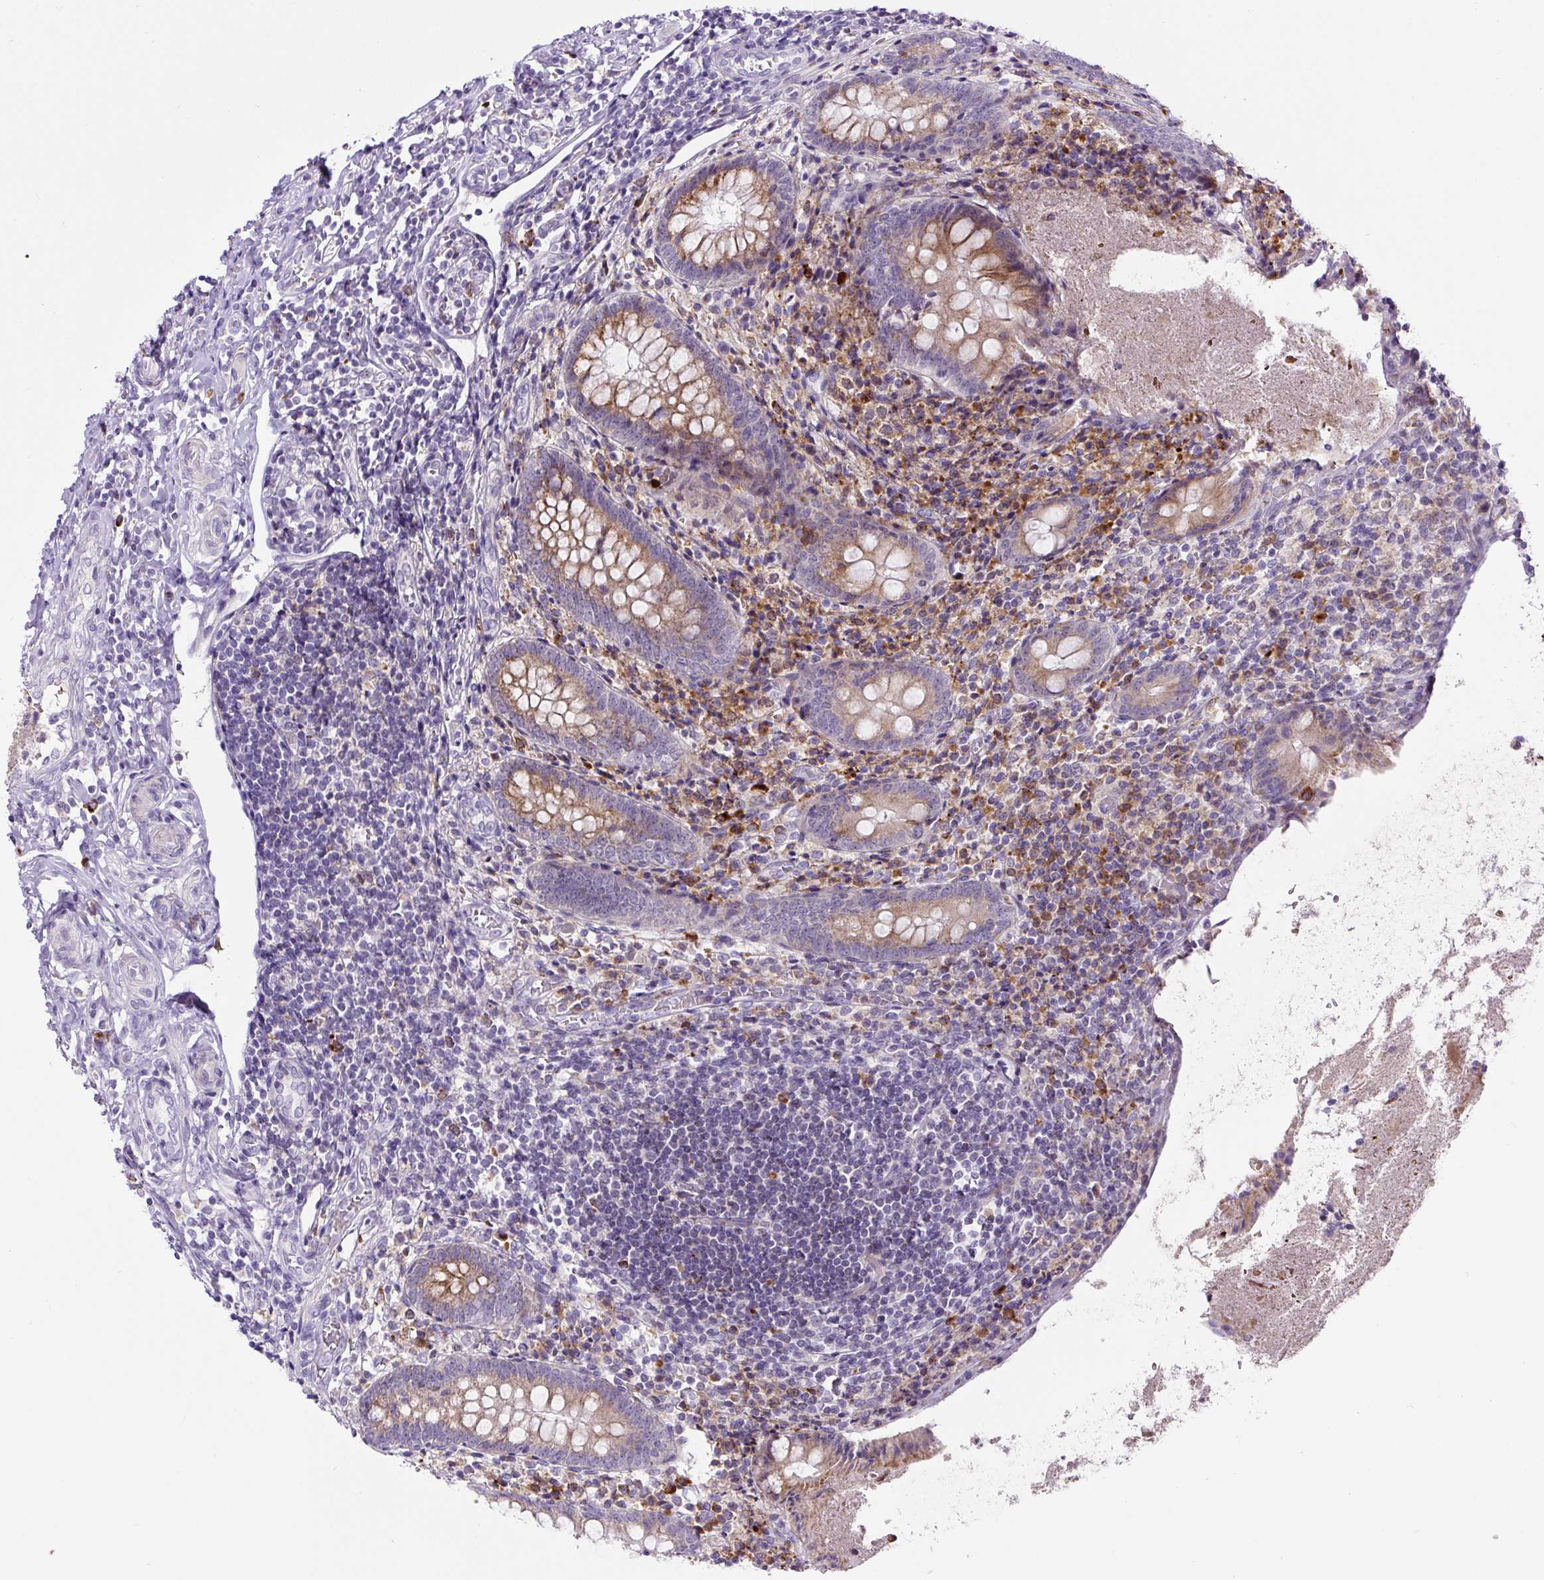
{"staining": {"intensity": "moderate", "quantity": "25%-75%", "location": "cytoplasmic/membranous"}, "tissue": "appendix", "cell_type": "Glandular cells", "image_type": "normal", "snomed": [{"axis": "morphology", "description": "Normal tissue, NOS"}, {"axis": "topography", "description": "Appendix"}], "caption": "Protein staining of normal appendix demonstrates moderate cytoplasmic/membranous expression in approximately 25%-75% of glandular cells.", "gene": "ZNF596", "patient": {"sex": "female", "age": 17}}